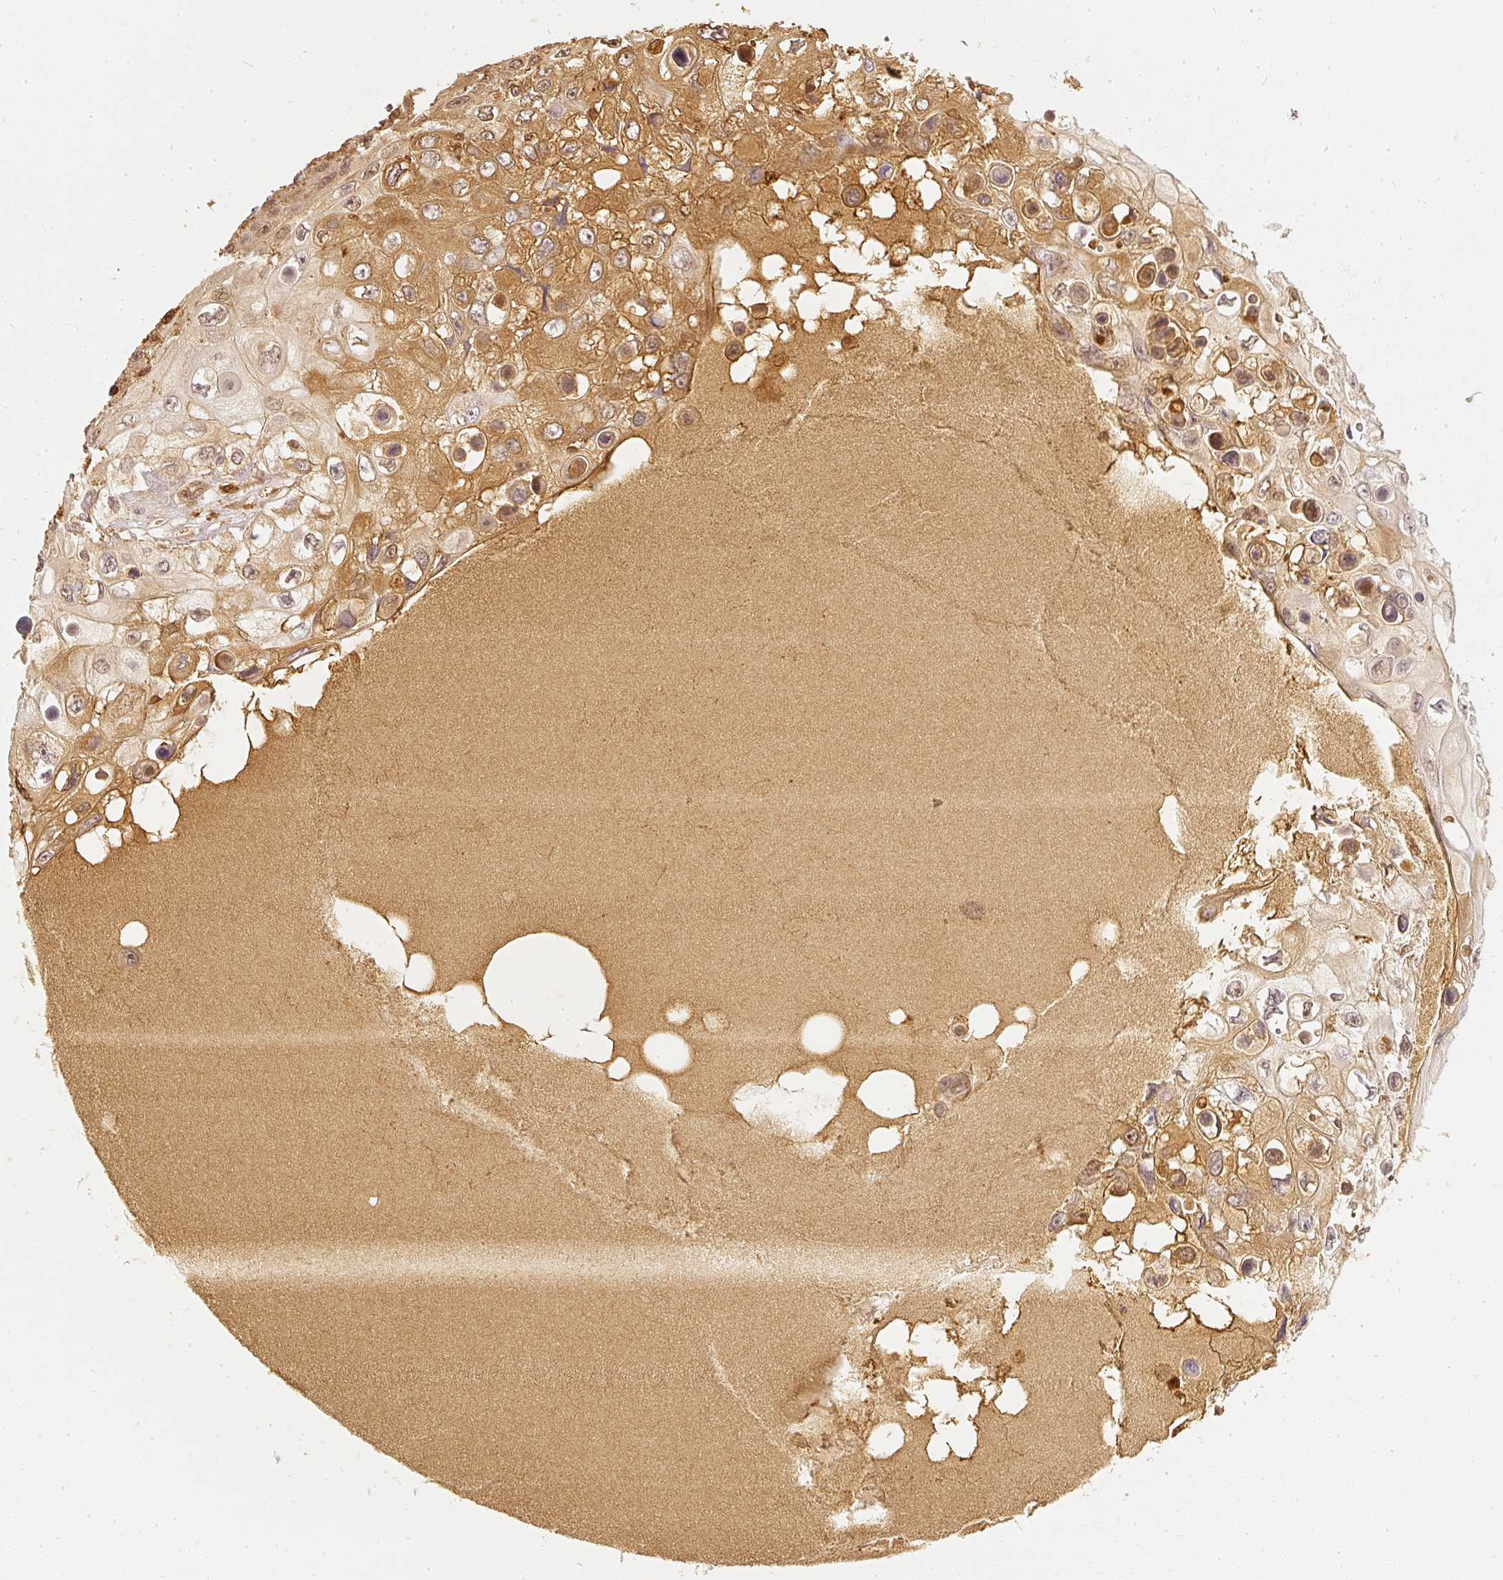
{"staining": {"intensity": "moderate", "quantity": "25%-75%", "location": "cytoplasmic/membranous"}, "tissue": "skin cancer", "cell_type": "Tumor cells", "image_type": "cancer", "snomed": [{"axis": "morphology", "description": "Squamous cell carcinoma, NOS"}, {"axis": "topography", "description": "Skin"}], "caption": "Approximately 25%-75% of tumor cells in skin squamous cell carcinoma show moderate cytoplasmic/membranous protein positivity as visualized by brown immunohistochemical staining.", "gene": "PFN1", "patient": {"sex": "male", "age": 82}}